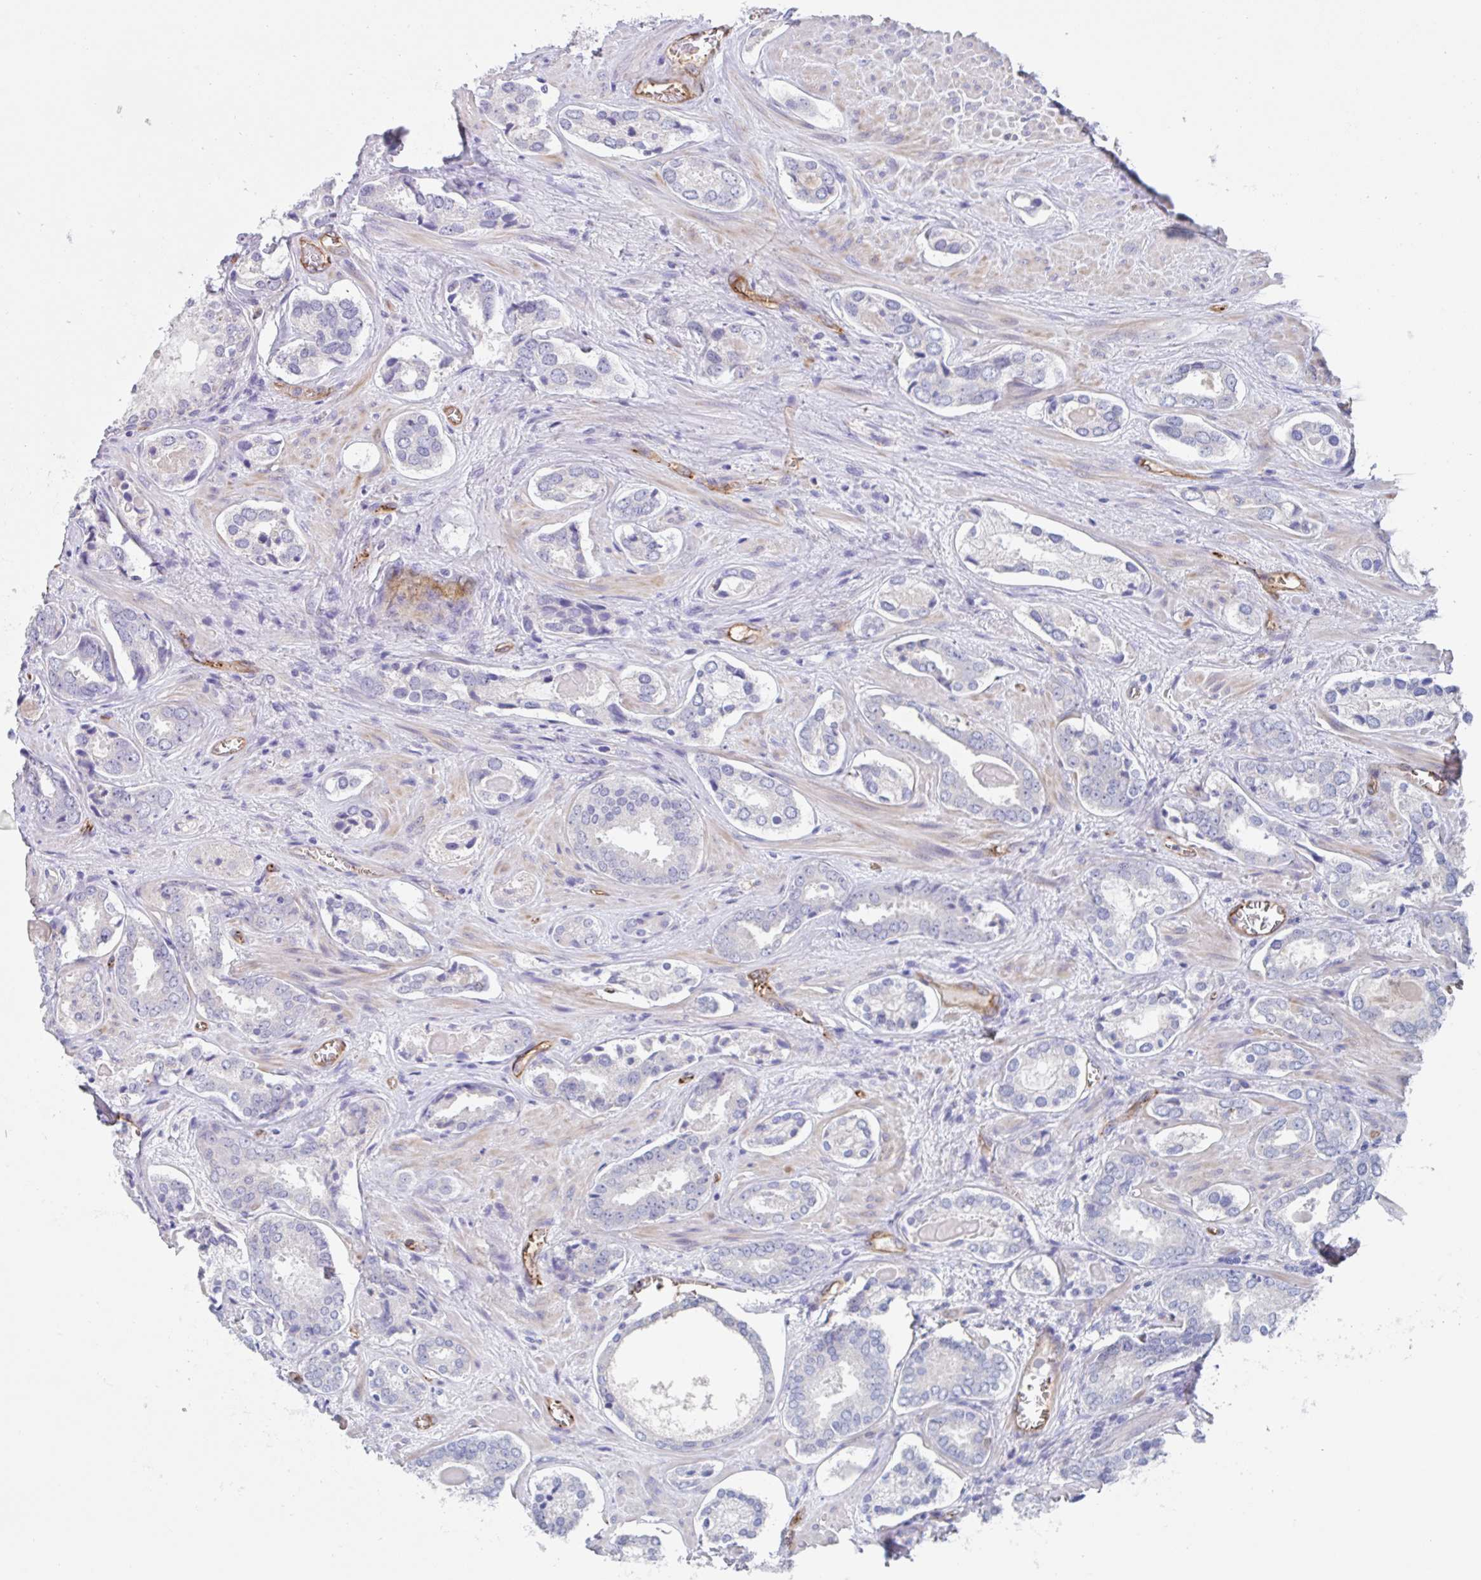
{"staining": {"intensity": "negative", "quantity": "none", "location": "none"}, "tissue": "prostate cancer", "cell_type": "Tumor cells", "image_type": "cancer", "snomed": [{"axis": "morphology", "description": "Adenocarcinoma, Low grade"}, {"axis": "topography", "description": "Prostate"}], "caption": "There is no significant positivity in tumor cells of prostate cancer (adenocarcinoma (low-grade)). (Stains: DAB immunohistochemistry with hematoxylin counter stain, Microscopy: brightfield microscopy at high magnification).", "gene": "EHD4", "patient": {"sex": "male", "age": 62}}